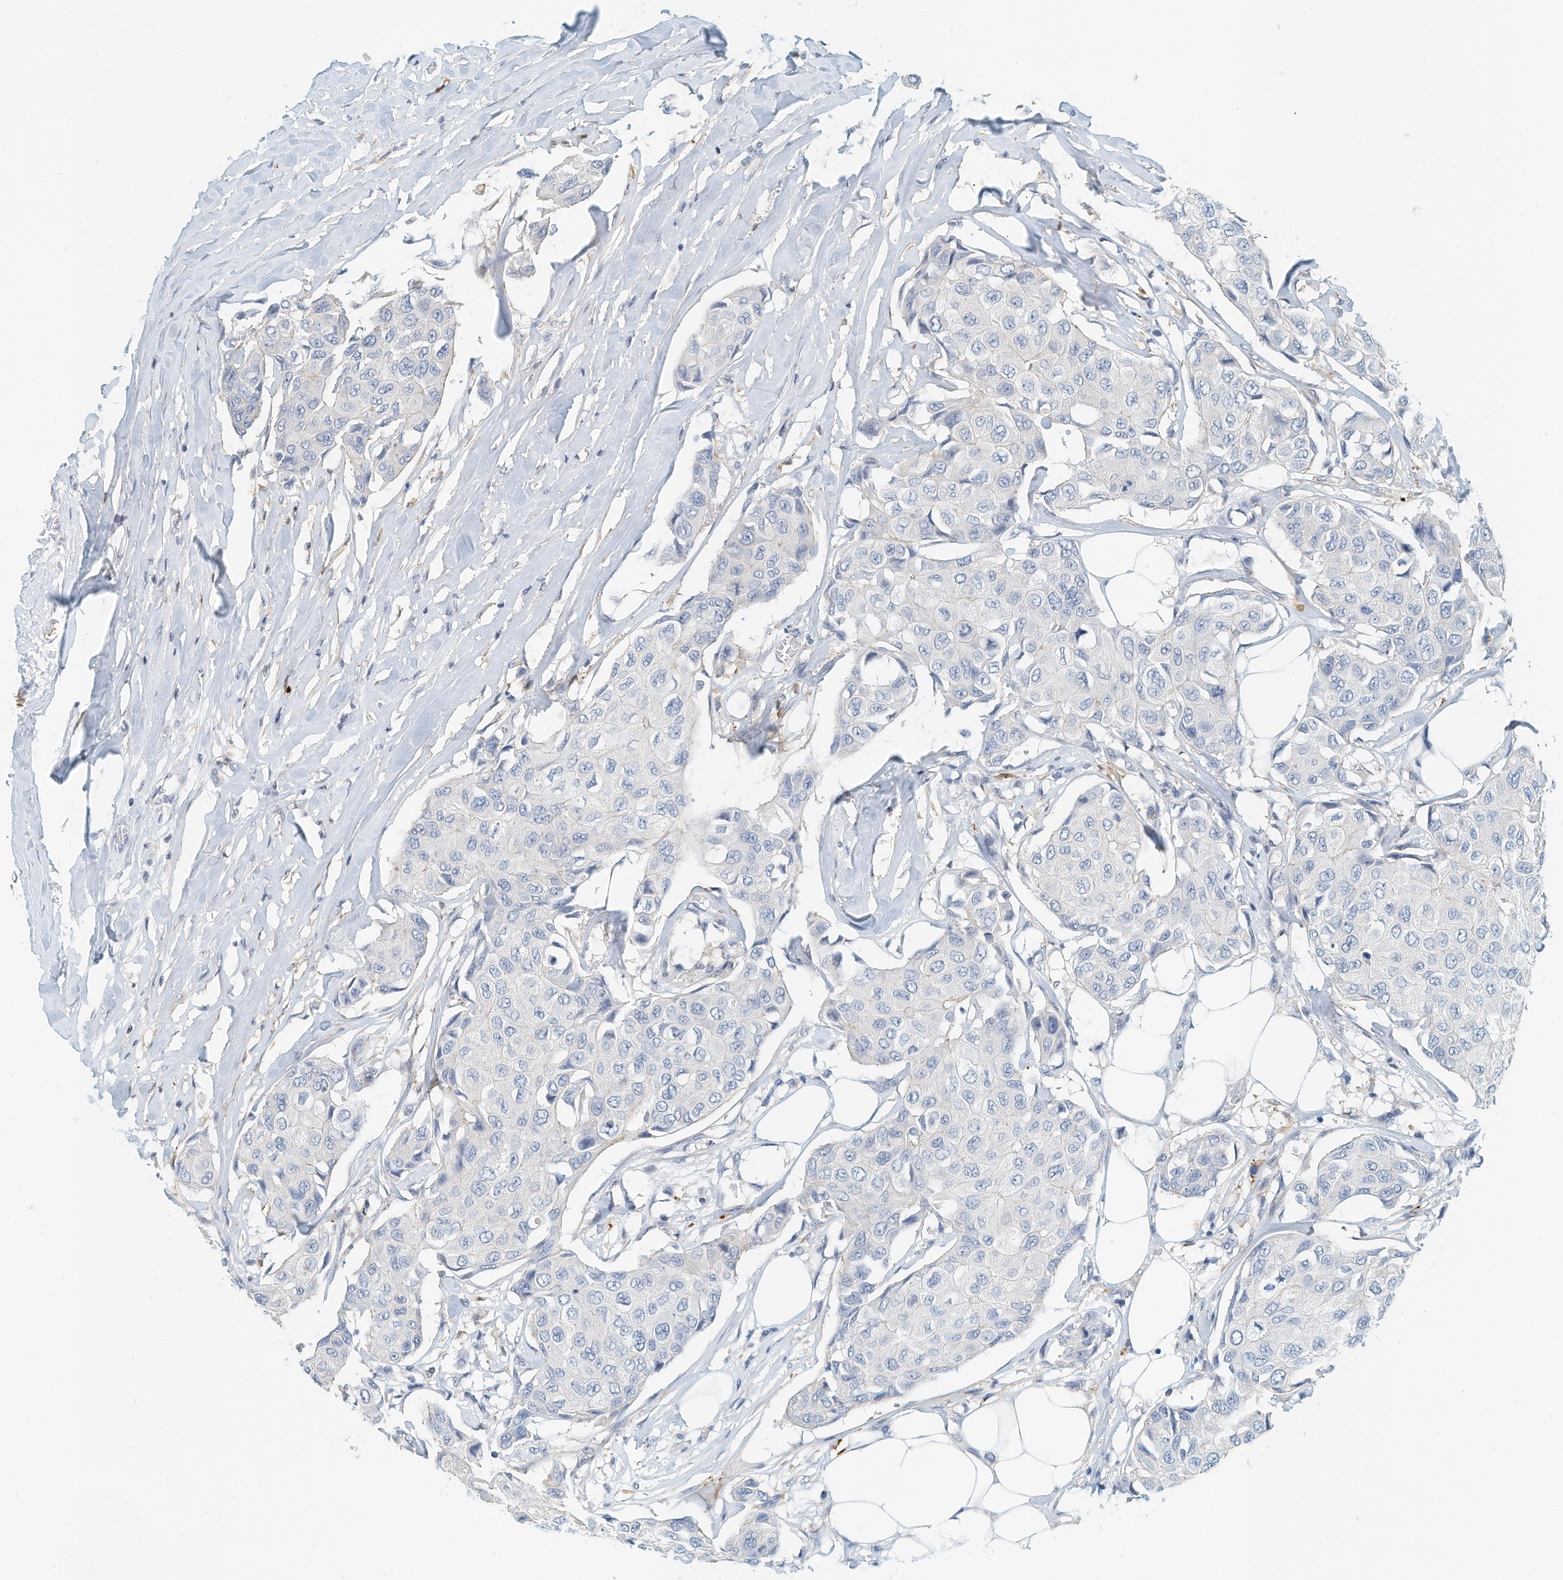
{"staining": {"intensity": "negative", "quantity": "none", "location": "none"}, "tissue": "breast cancer", "cell_type": "Tumor cells", "image_type": "cancer", "snomed": [{"axis": "morphology", "description": "Duct carcinoma"}, {"axis": "topography", "description": "Breast"}], "caption": "Histopathology image shows no protein positivity in tumor cells of breast infiltrating ductal carcinoma tissue.", "gene": "MICAL1", "patient": {"sex": "female", "age": 80}}